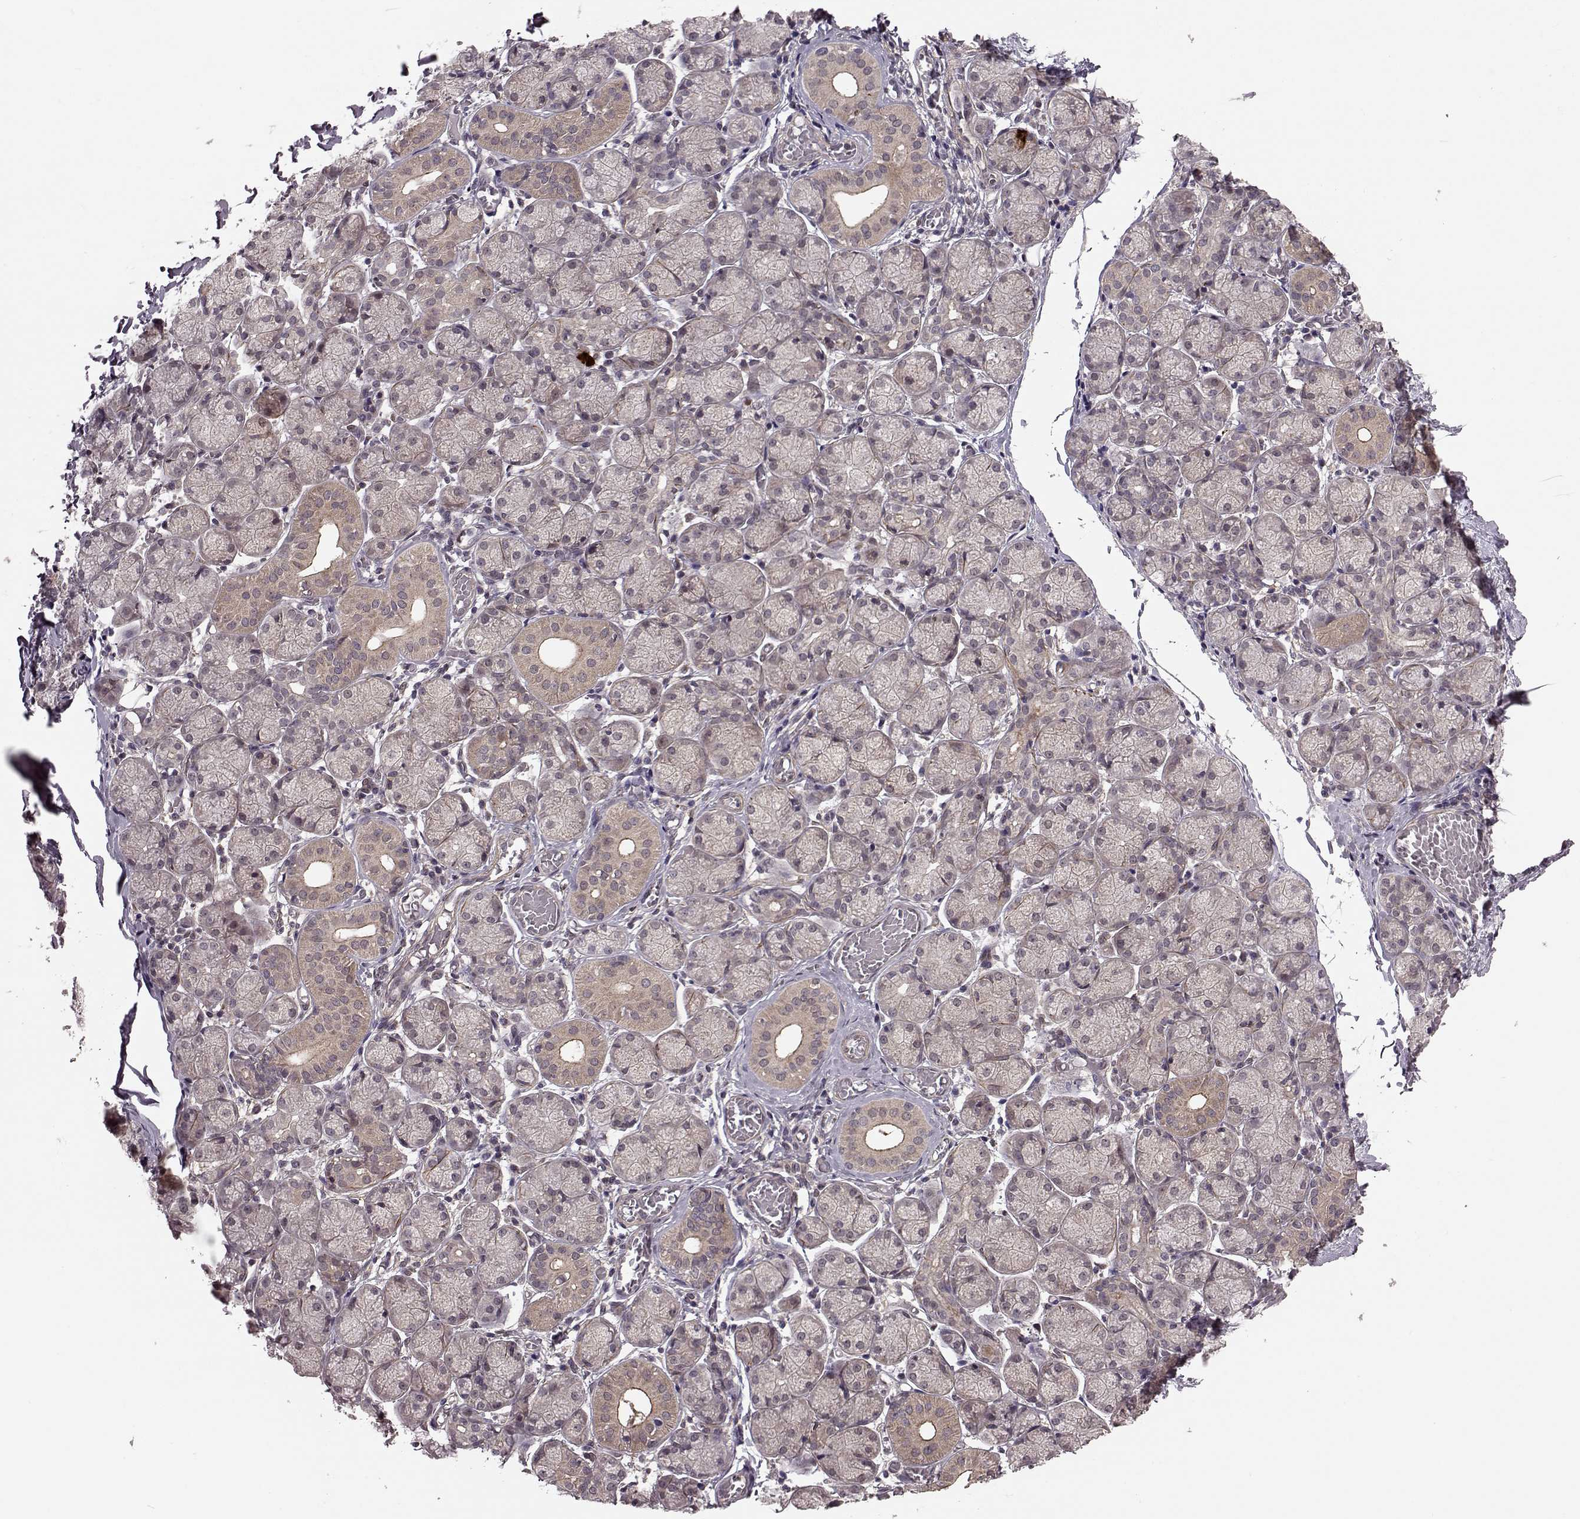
{"staining": {"intensity": "moderate", "quantity": "25%-75%", "location": "cytoplasmic/membranous"}, "tissue": "salivary gland", "cell_type": "Glandular cells", "image_type": "normal", "snomed": [{"axis": "morphology", "description": "Normal tissue, NOS"}, {"axis": "topography", "description": "Salivary gland"}, {"axis": "topography", "description": "Peripheral nerve tissue"}], "caption": "DAB (3,3'-diaminobenzidine) immunohistochemical staining of normal human salivary gland demonstrates moderate cytoplasmic/membranous protein positivity in approximately 25%-75% of glandular cells.", "gene": "FNIP2", "patient": {"sex": "female", "age": 24}}